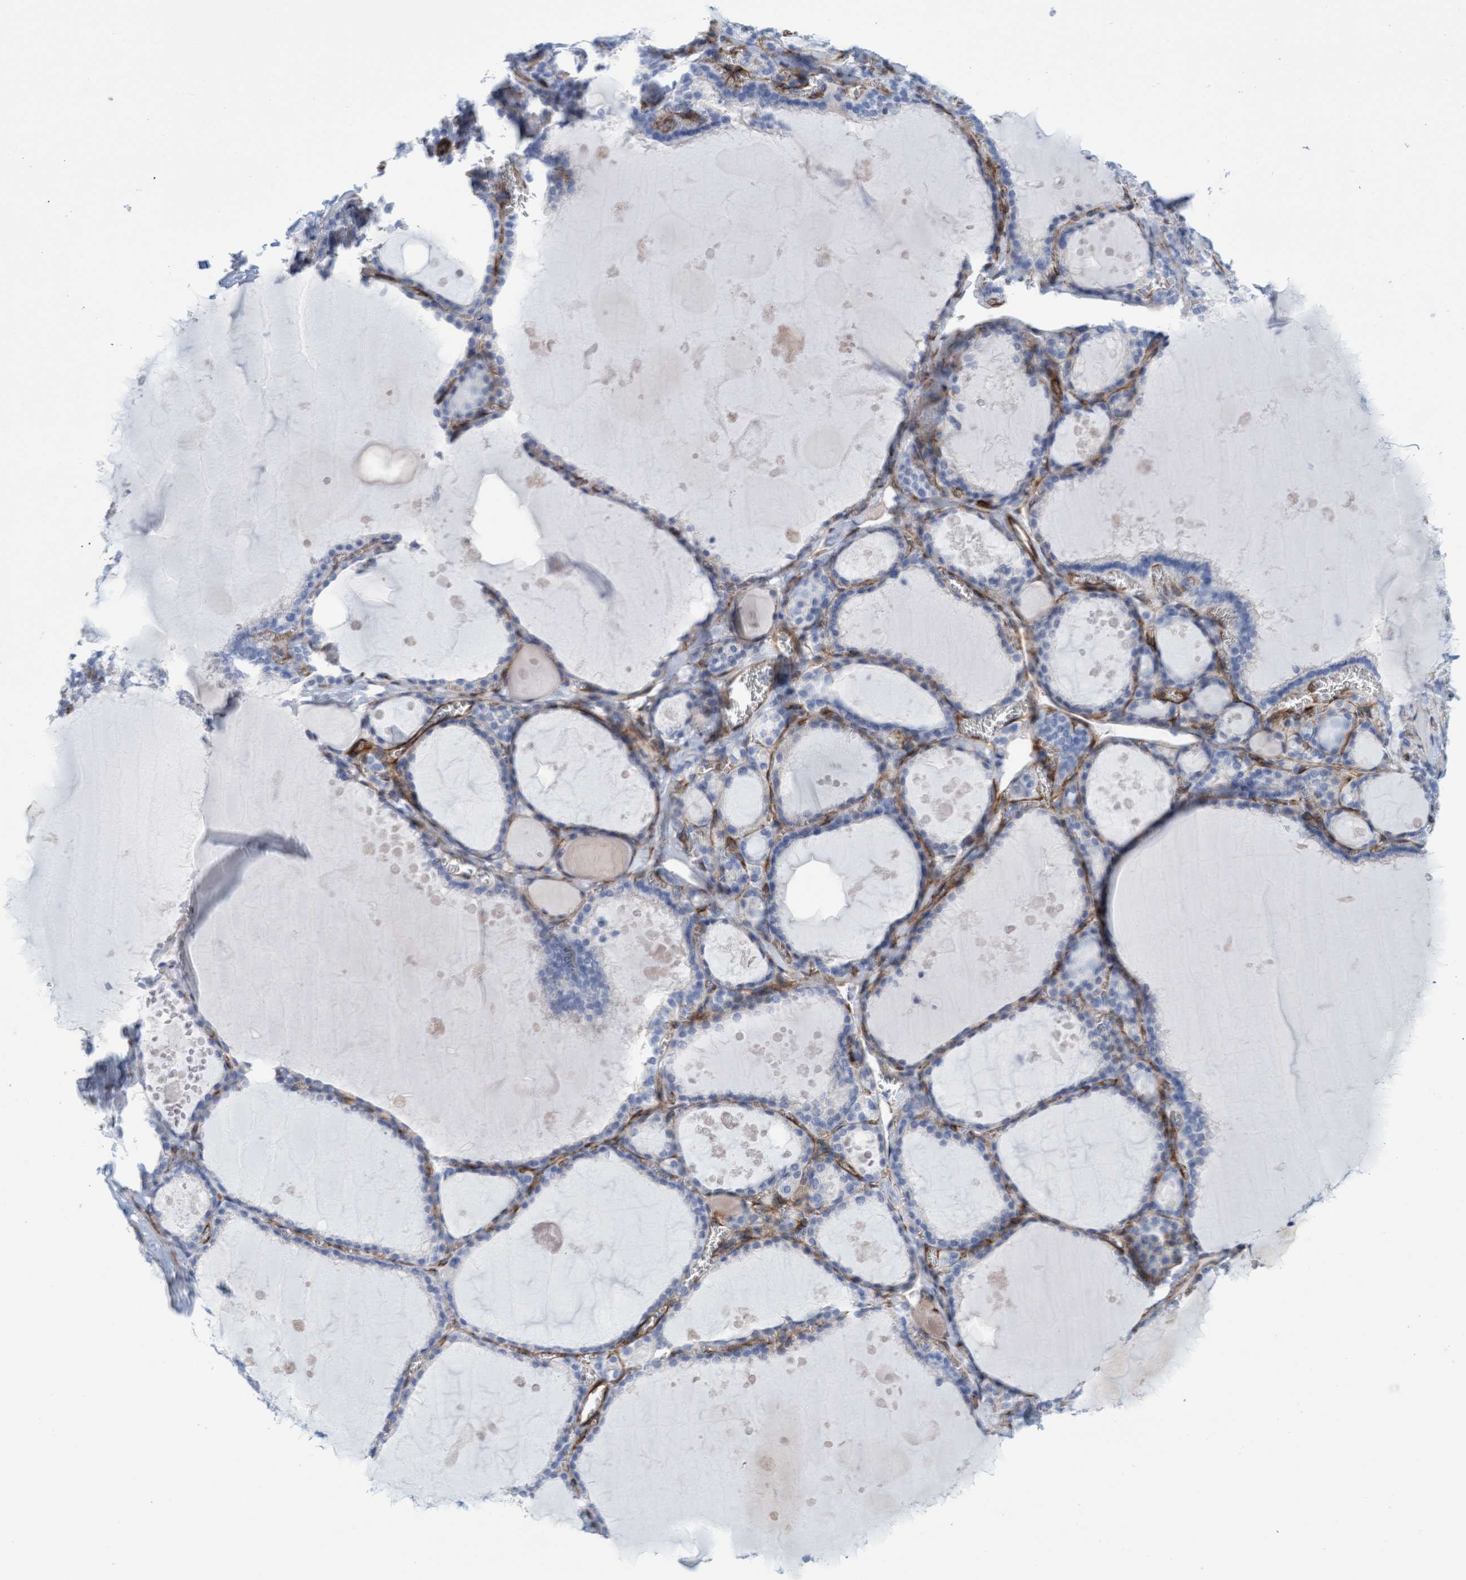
{"staining": {"intensity": "negative", "quantity": "none", "location": "none"}, "tissue": "thyroid gland", "cell_type": "Glandular cells", "image_type": "normal", "snomed": [{"axis": "morphology", "description": "Normal tissue, NOS"}, {"axis": "topography", "description": "Thyroid gland"}], "caption": "There is no significant expression in glandular cells of thyroid gland. The staining was performed using DAB (3,3'-diaminobenzidine) to visualize the protein expression in brown, while the nuclei were stained in blue with hematoxylin (Magnification: 20x).", "gene": "MTFR1", "patient": {"sex": "male", "age": 56}}